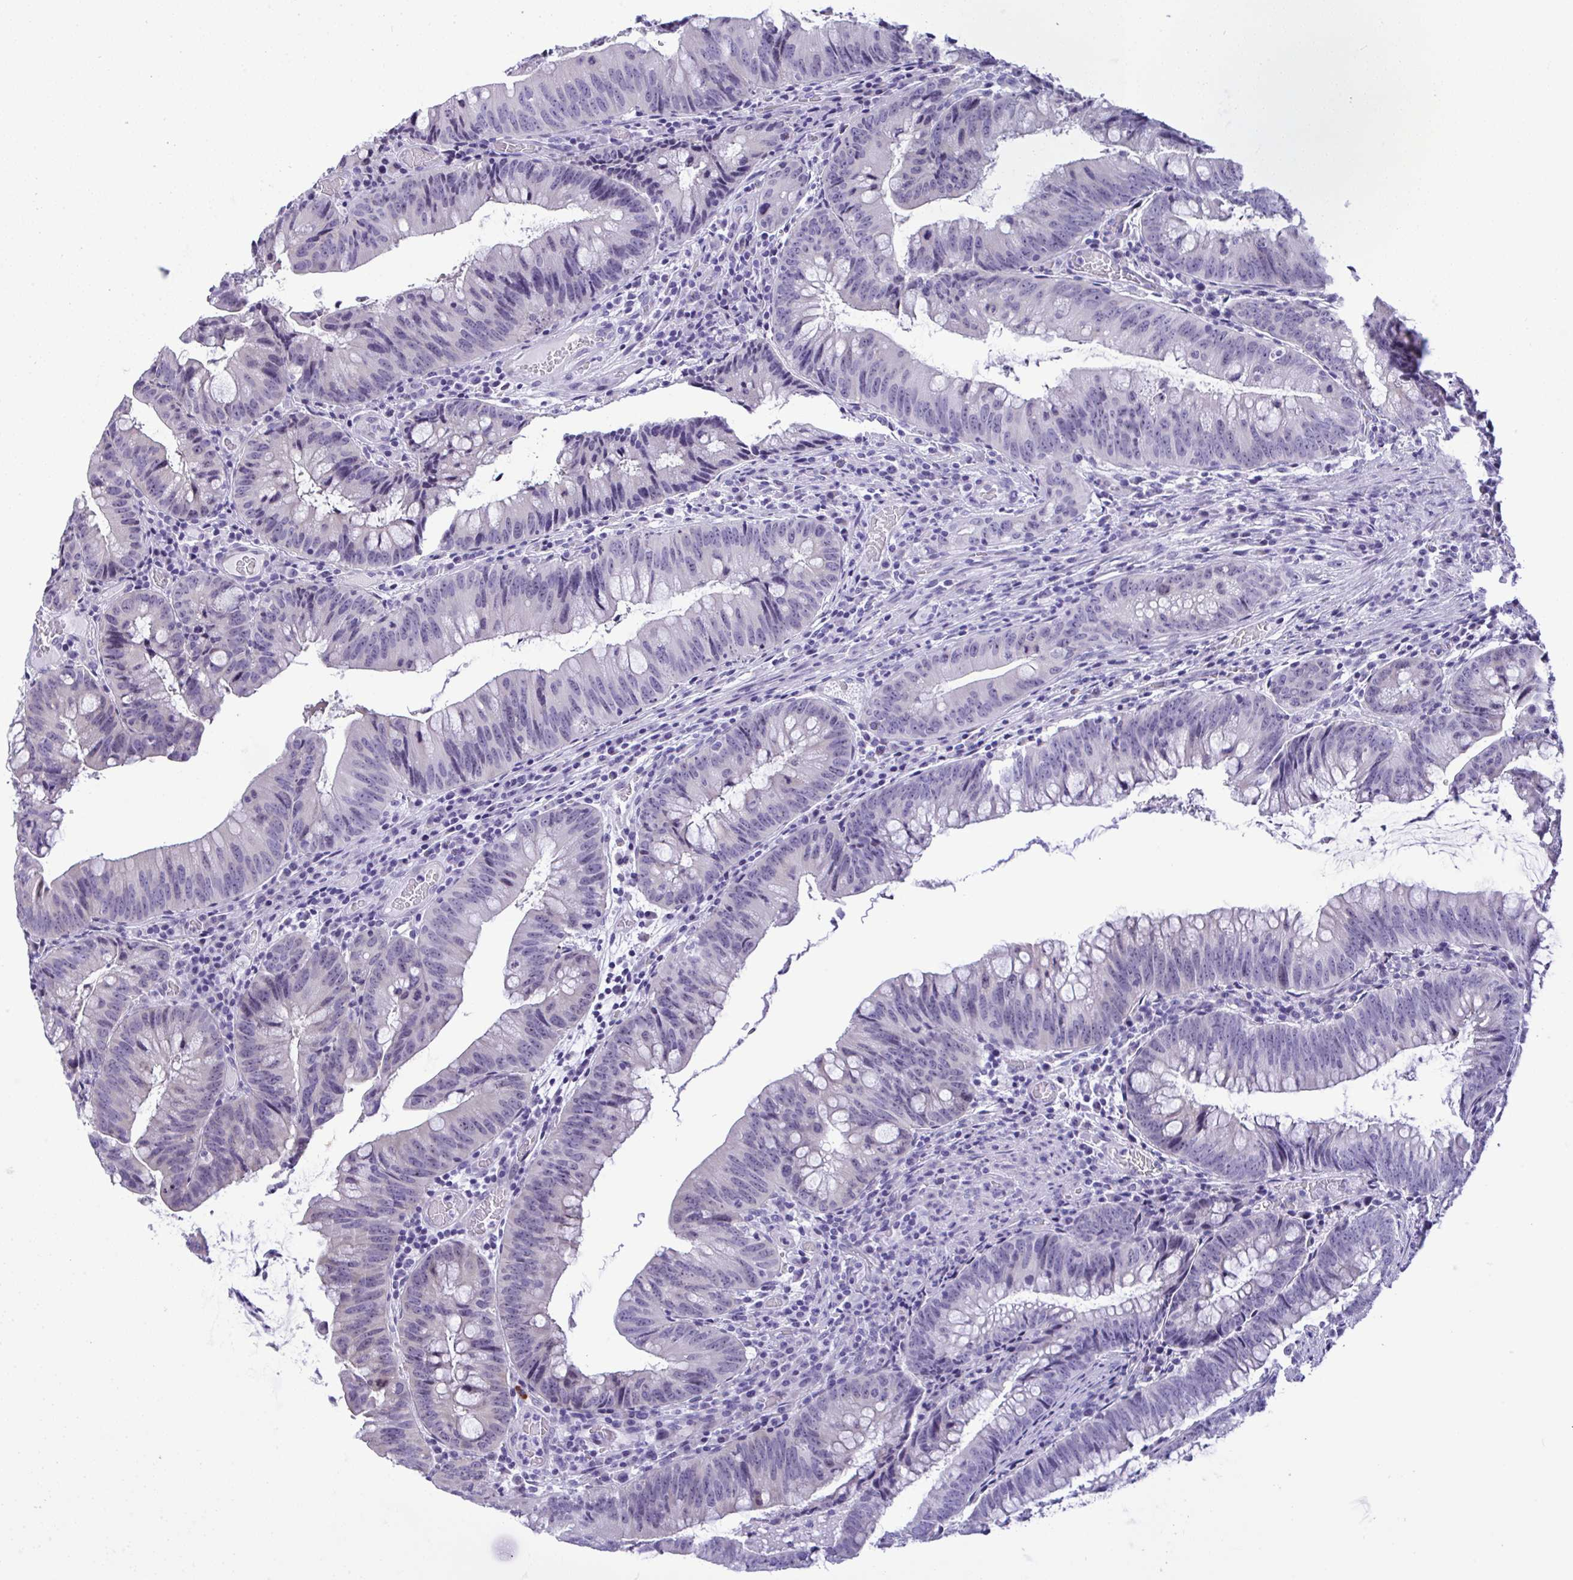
{"staining": {"intensity": "negative", "quantity": "none", "location": "none"}, "tissue": "colorectal cancer", "cell_type": "Tumor cells", "image_type": "cancer", "snomed": [{"axis": "morphology", "description": "Adenocarcinoma, NOS"}, {"axis": "topography", "description": "Colon"}], "caption": "This is an immunohistochemistry (IHC) photomicrograph of colorectal cancer. There is no expression in tumor cells.", "gene": "YBX2", "patient": {"sex": "male", "age": 62}}